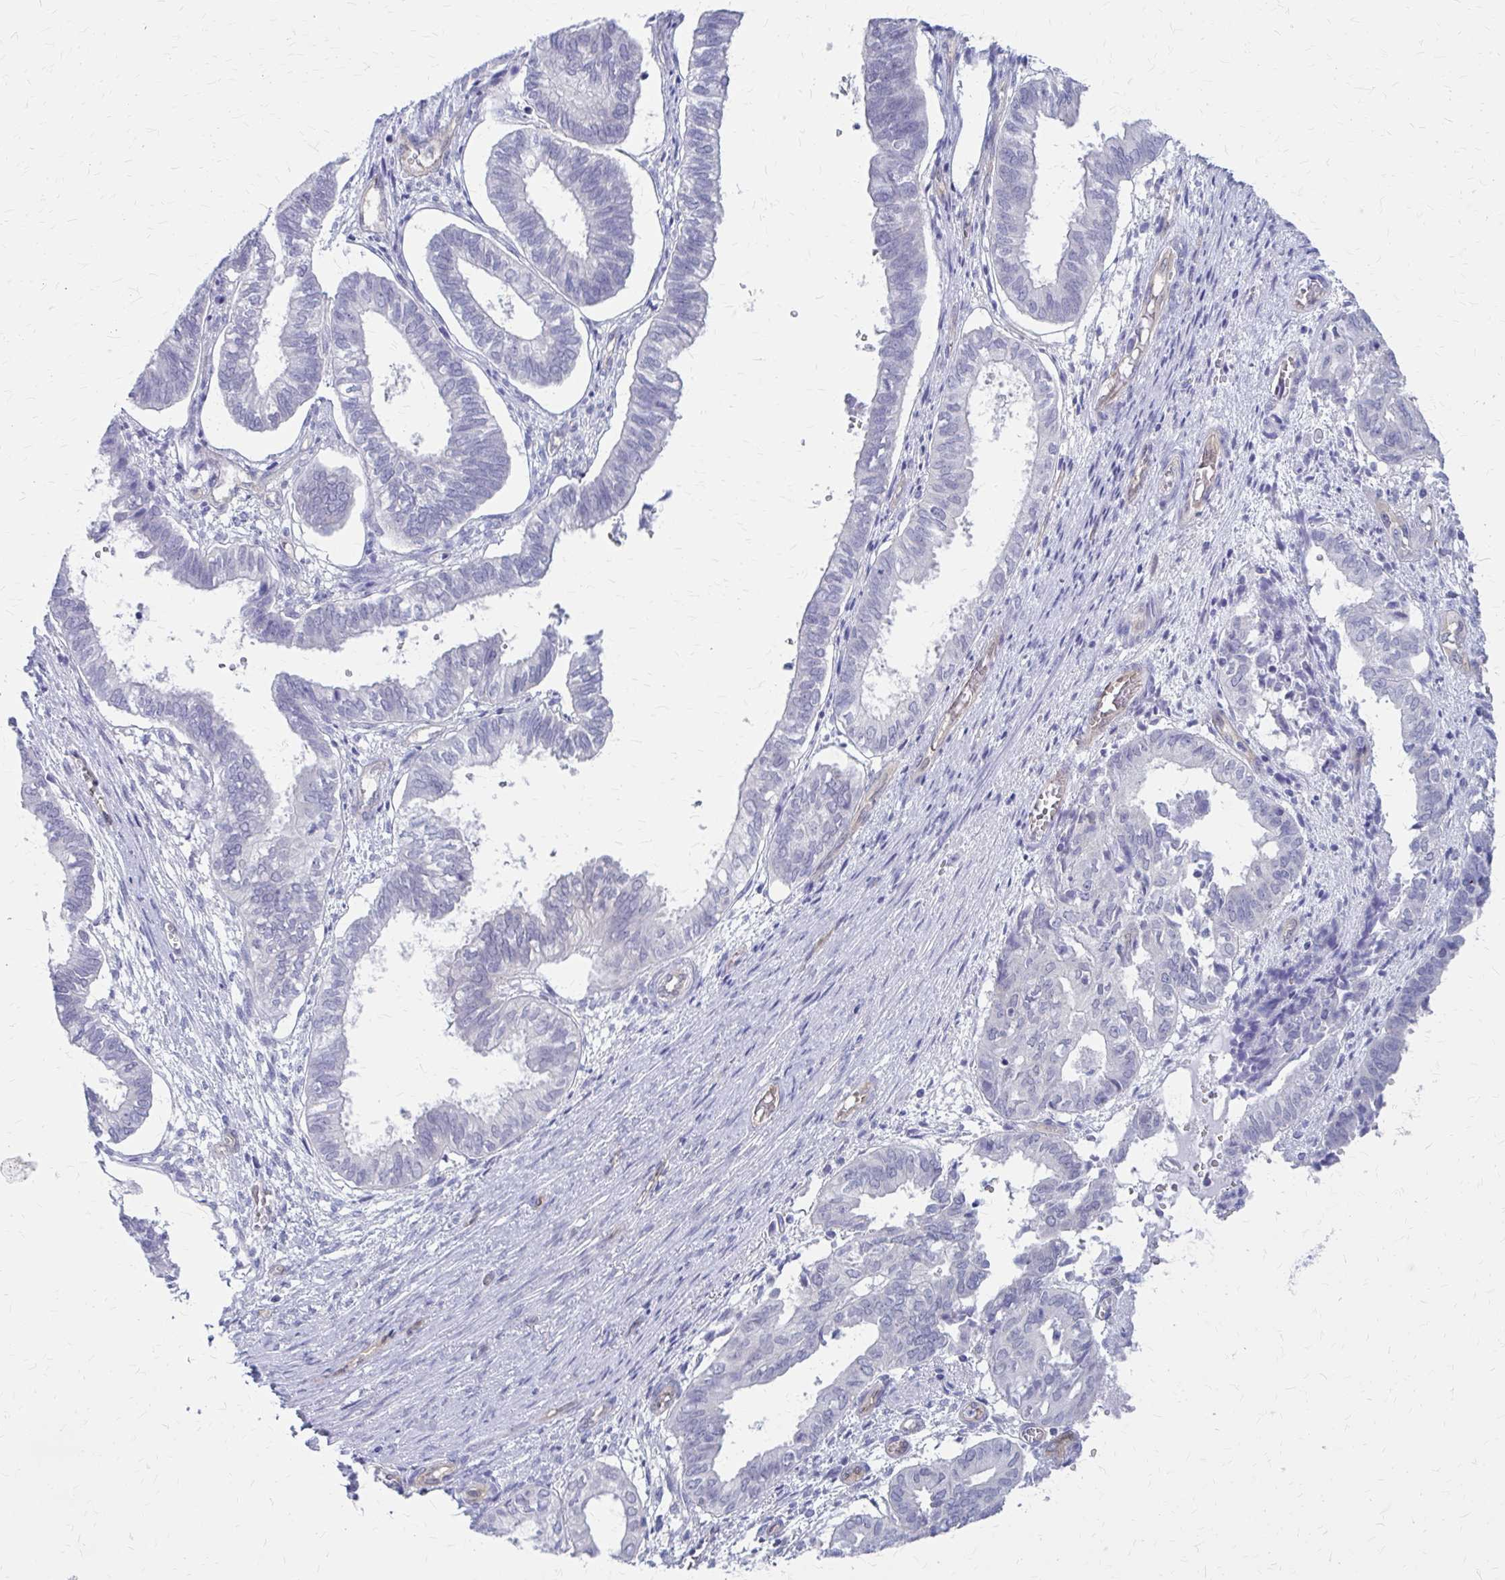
{"staining": {"intensity": "negative", "quantity": "none", "location": "none"}, "tissue": "ovarian cancer", "cell_type": "Tumor cells", "image_type": "cancer", "snomed": [{"axis": "morphology", "description": "Carcinoma, endometroid"}, {"axis": "topography", "description": "Ovary"}], "caption": "The immunohistochemistry (IHC) image has no significant staining in tumor cells of endometroid carcinoma (ovarian) tissue. The staining was performed using DAB to visualize the protein expression in brown, while the nuclei were stained in blue with hematoxylin (Magnification: 20x).", "gene": "CLIC2", "patient": {"sex": "female", "age": 64}}